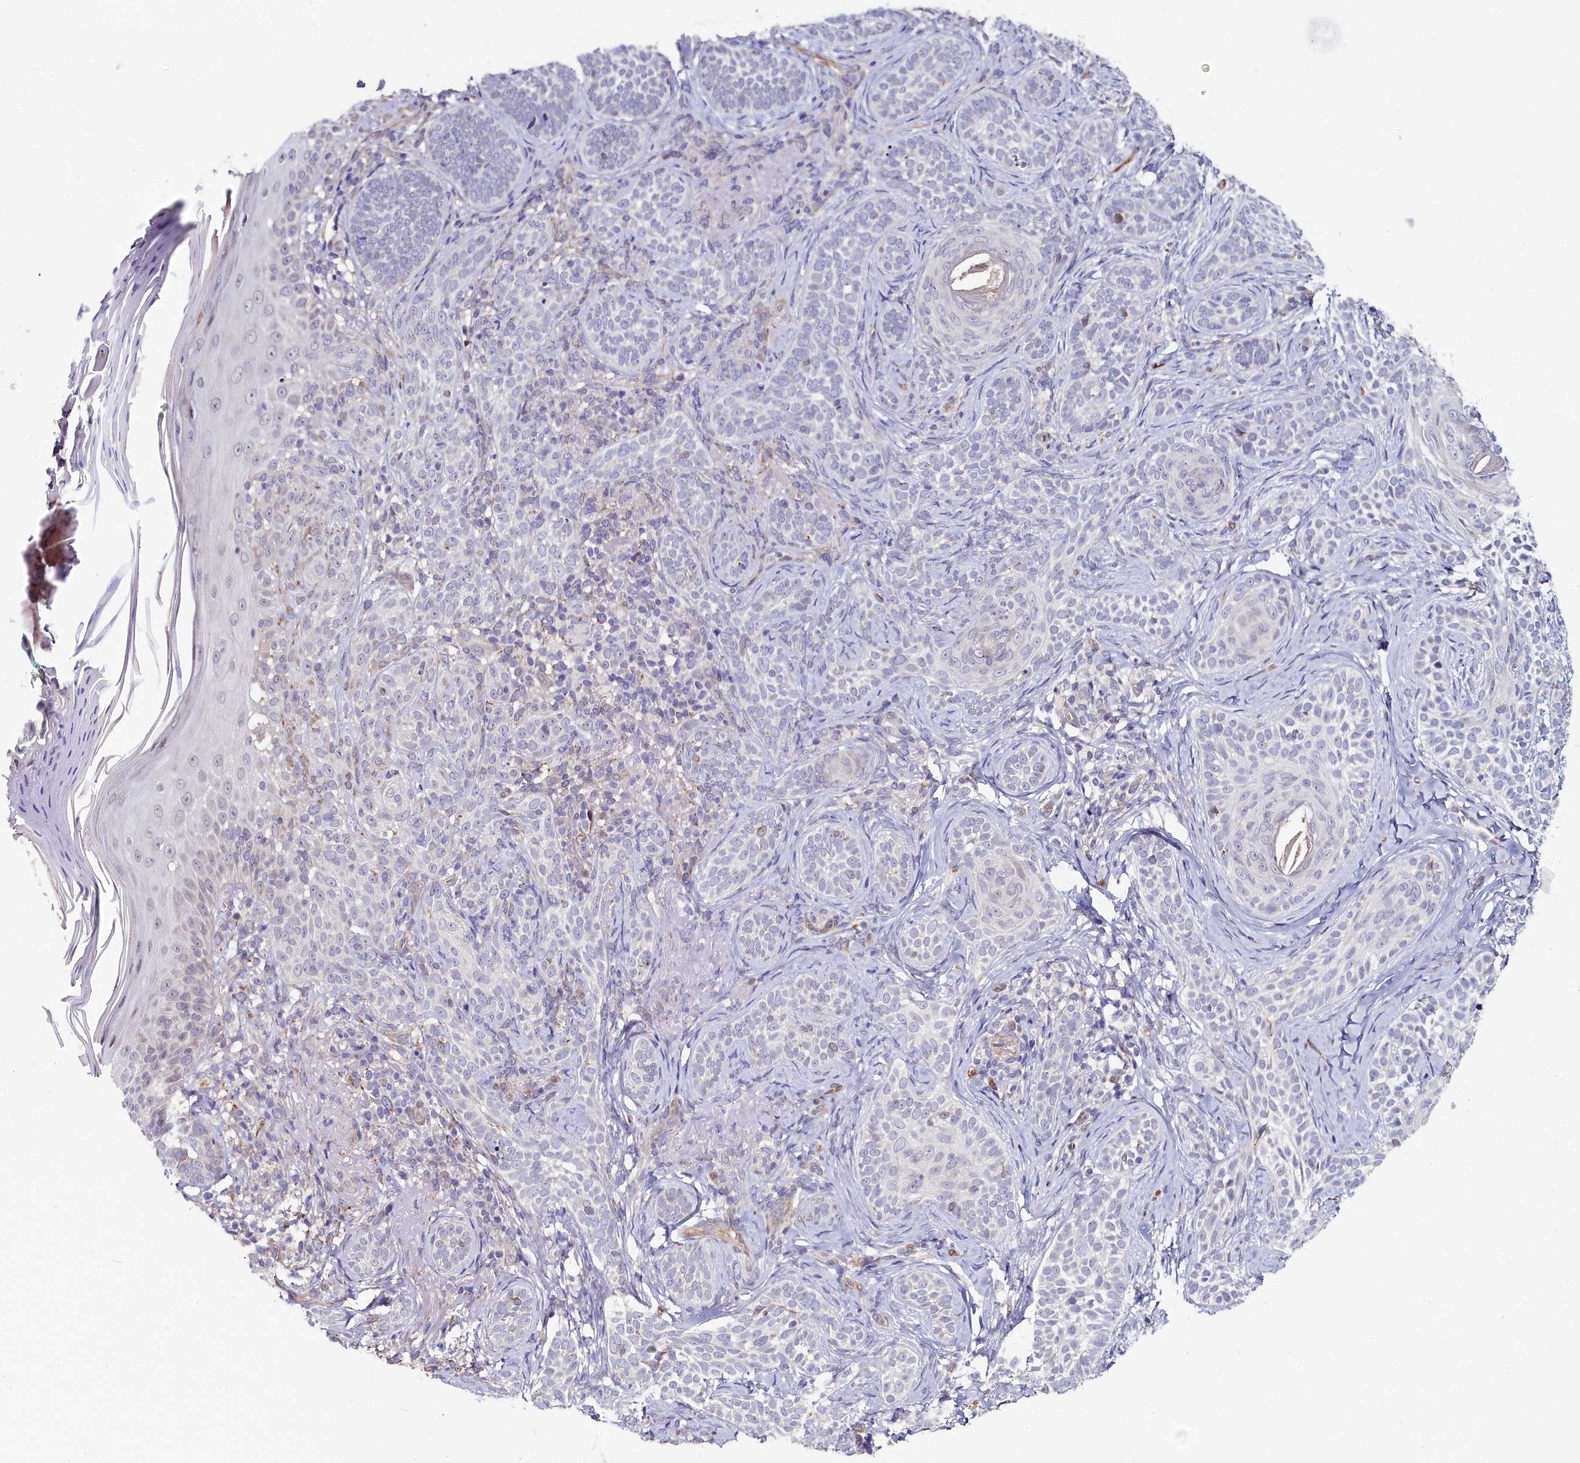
{"staining": {"intensity": "negative", "quantity": "none", "location": "none"}, "tissue": "skin cancer", "cell_type": "Tumor cells", "image_type": "cancer", "snomed": [{"axis": "morphology", "description": "Basal cell carcinoma"}, {"axis": "topography", "description": "Skin"}], "caption": "An IHC photomicrograph of skin basal cell carcinoma is shown. There is no staining in tumor cells of skin basal cell carcinoma.", "gene": "C4orf19", "patient": {"sex": "male", "age": 71}}